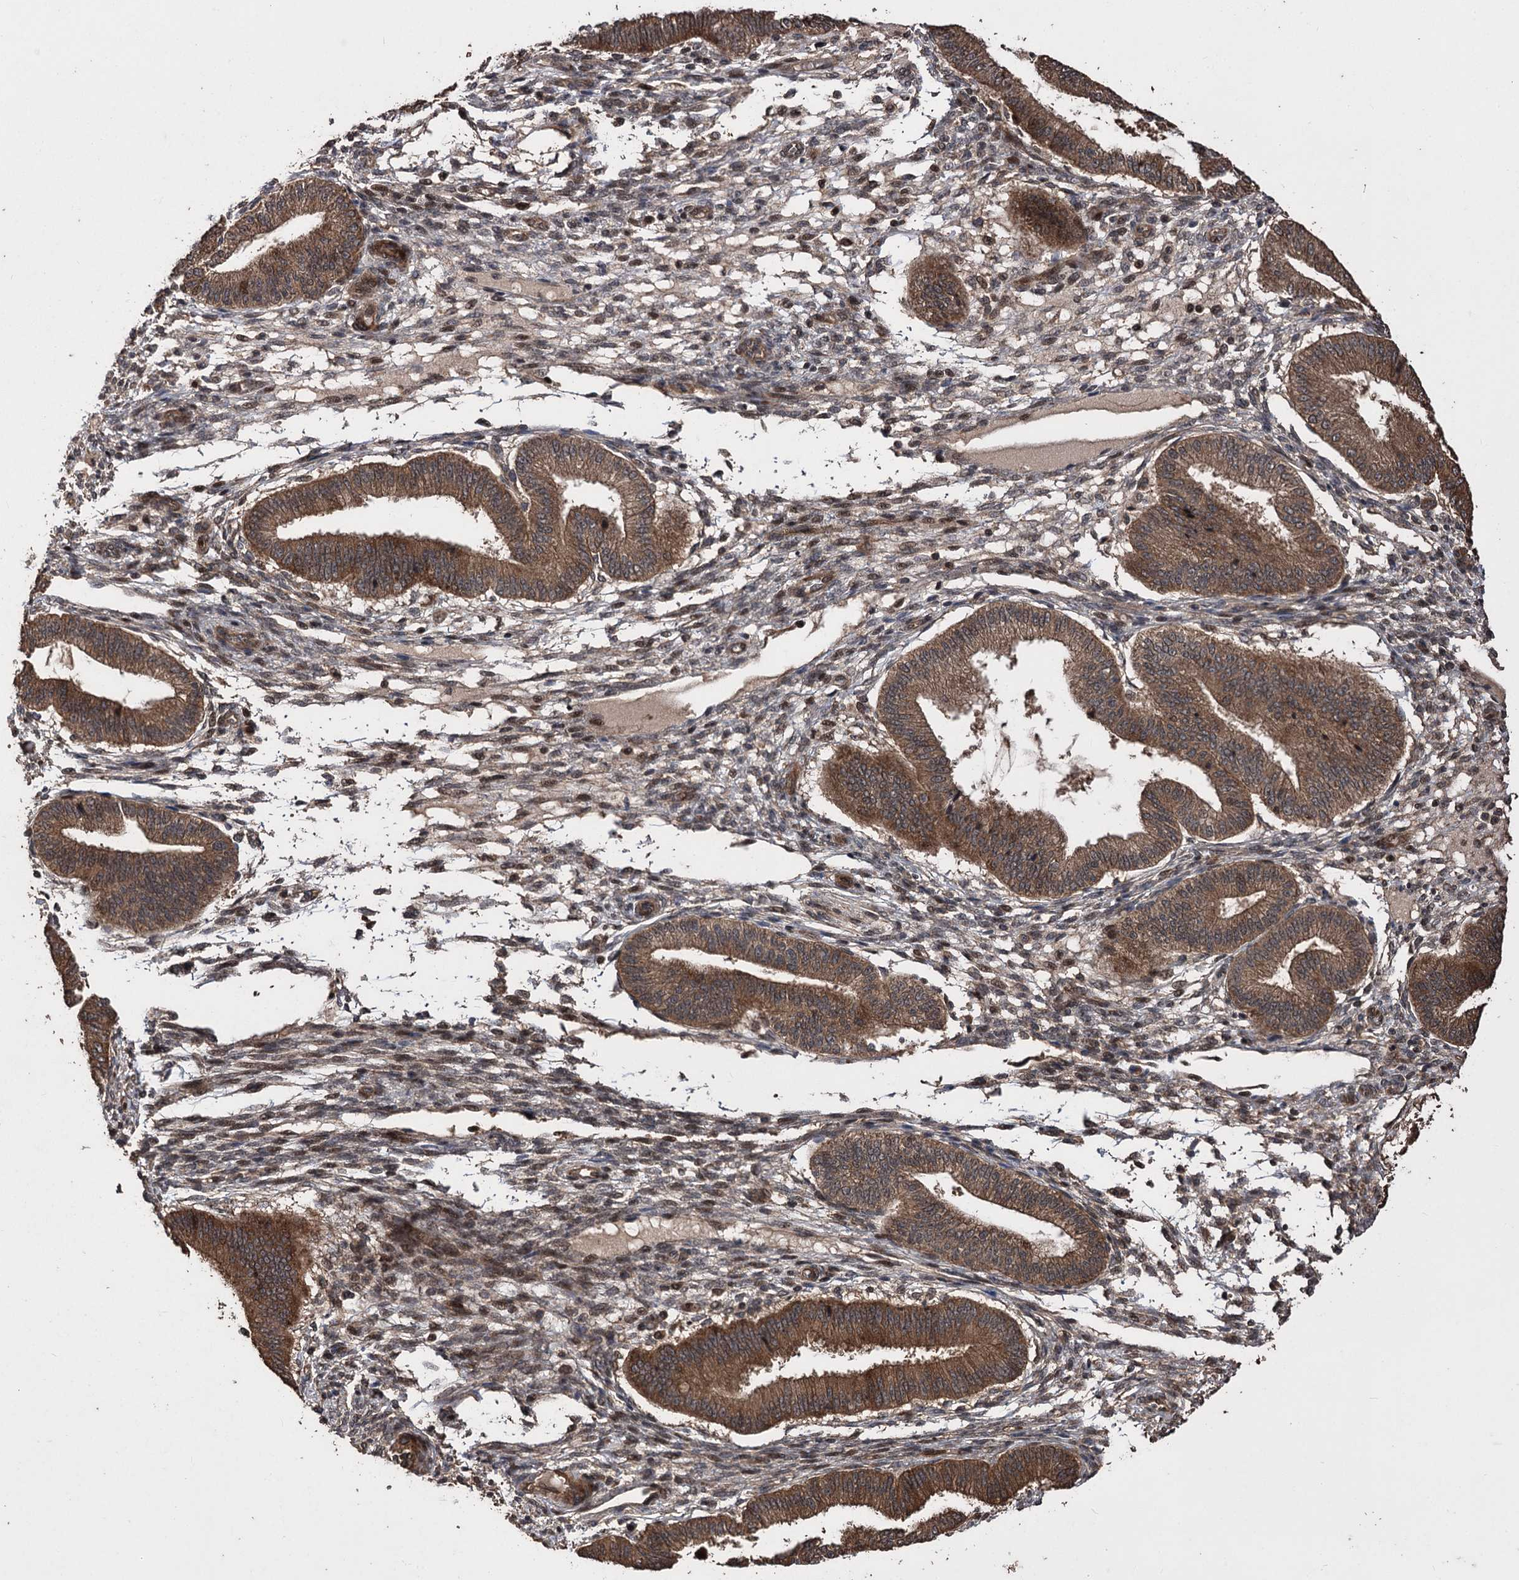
{"staining": {"intensity": "moderate", "quantity": "25%-75%", "location": "cytoplasmic/membranous"}, "tissue": "endometrium", "cell_type": "Cells in endometrial stroma", "image_type": "normal", "snomed": [{"axis": "morphology", "description": "Normal tissue, NOS"}, {"axis": "topography", "description": "Endometrium"}], "caption": "Immunohistochemistry staining of unremarkable endometrium, which displays medium levels of moderate cytoplasmic/membranous positivity in approximately 25%-75% of cells in endometrial stroma indicating moderate cytoplasmic/membranous protein staining. The staining was performed using DAB (3,3'-diaminobenzidine) (brown) for protein detection and nuclei were counterstained in hematoxylin (blue).", "gene": "RASSF3", "patient": {"sex": "female", "age": 39}}